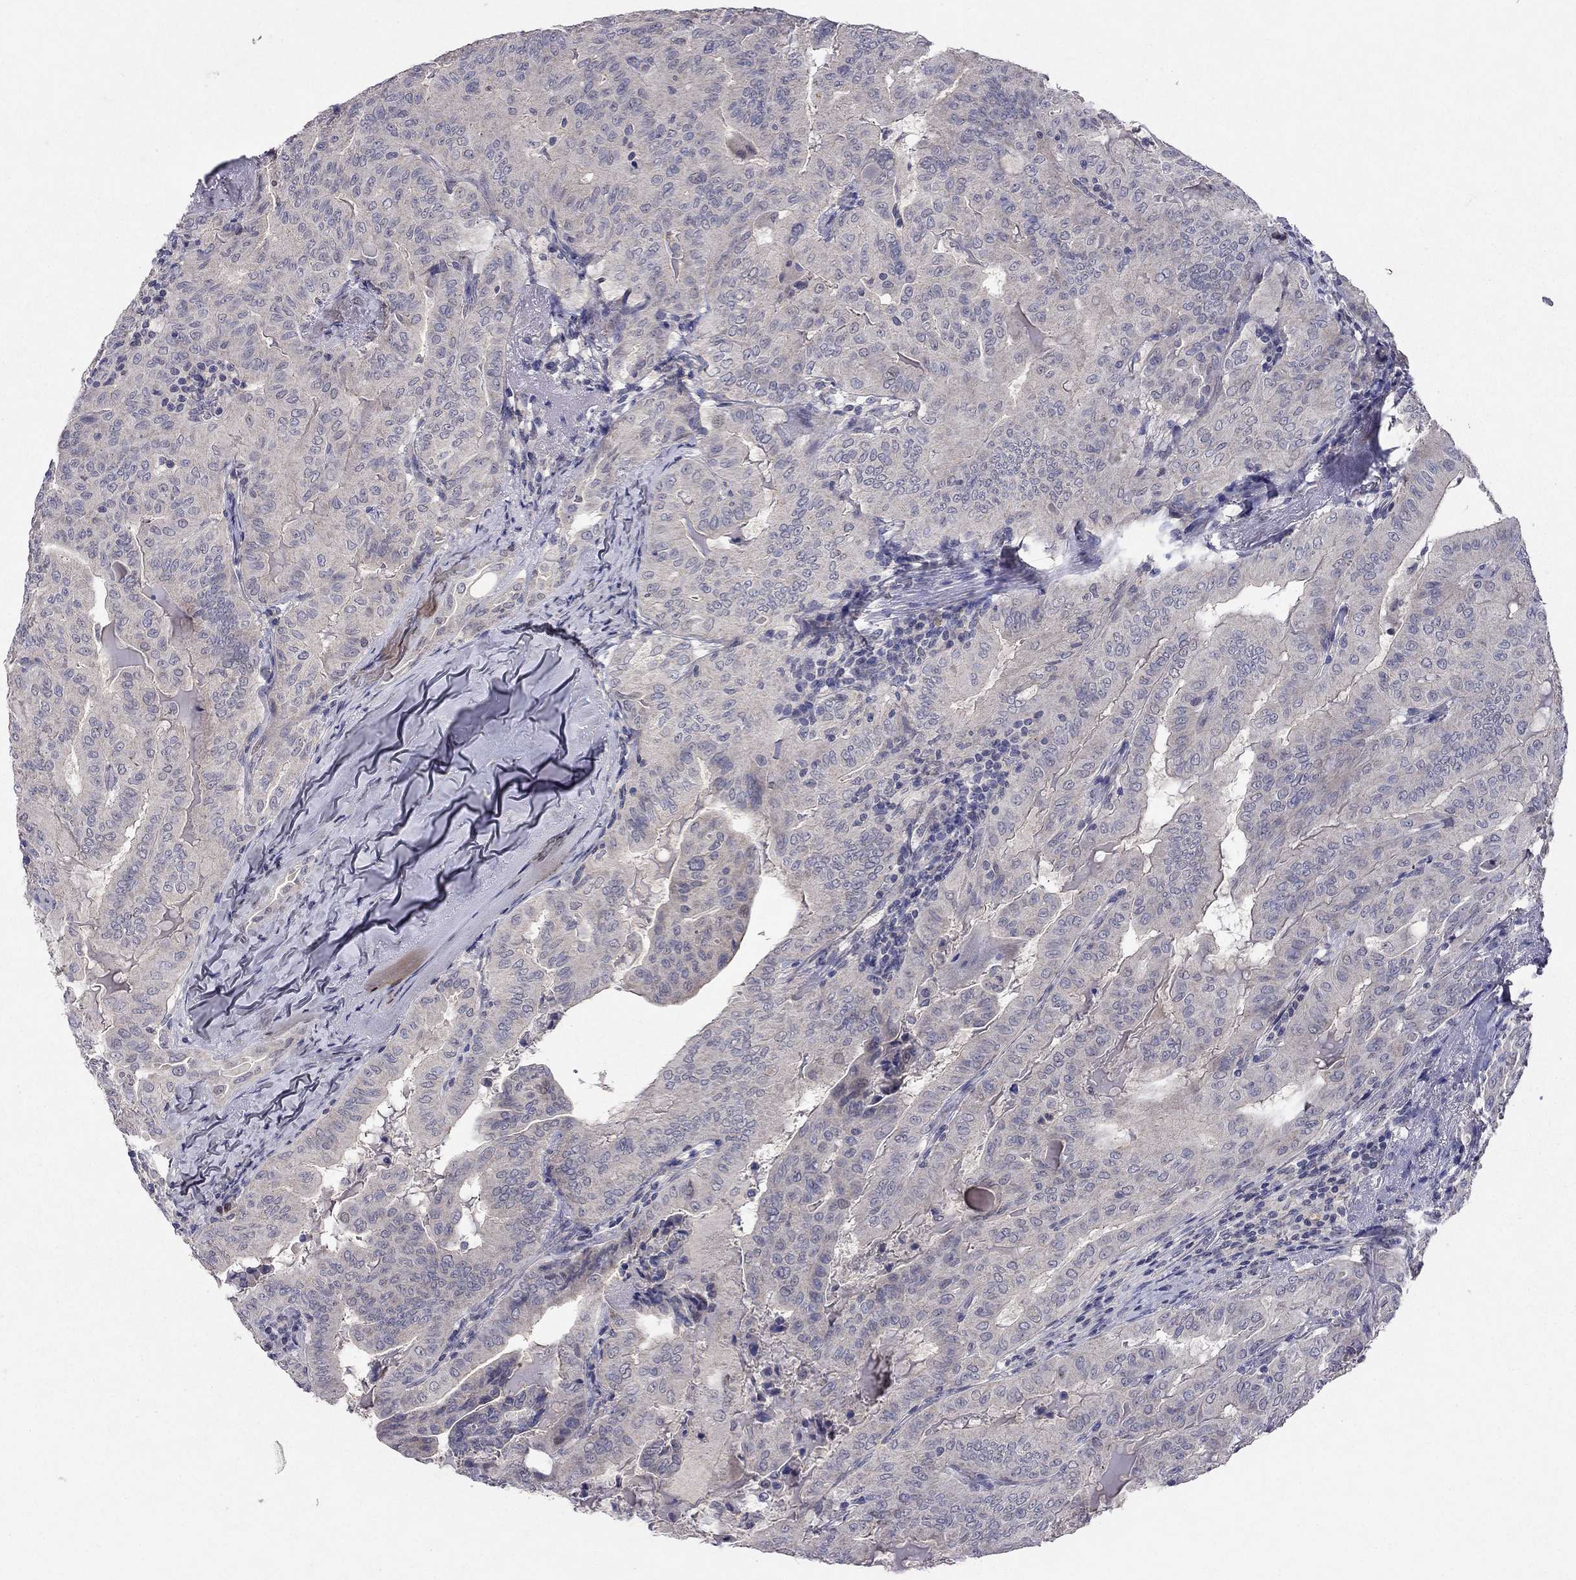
{"staining": {"intensity": "negative", "quantity": "none", "location": "none"}, "tissue": "thyroid cancer", "cell_type": "Tumor cells", "image_type": "cancer", "snomed": [{"axis": "morphology", "description": "Papillary adenocarcinoma, NOS"}, {"axis": "topography", "description": "Thyroid gland"}], "caption": "Immunohistochemistry of thyroid cancer shows no positivity in tumor cells.", "gene": "ESR2", "patient": {"sex": "female", "age": 68}}